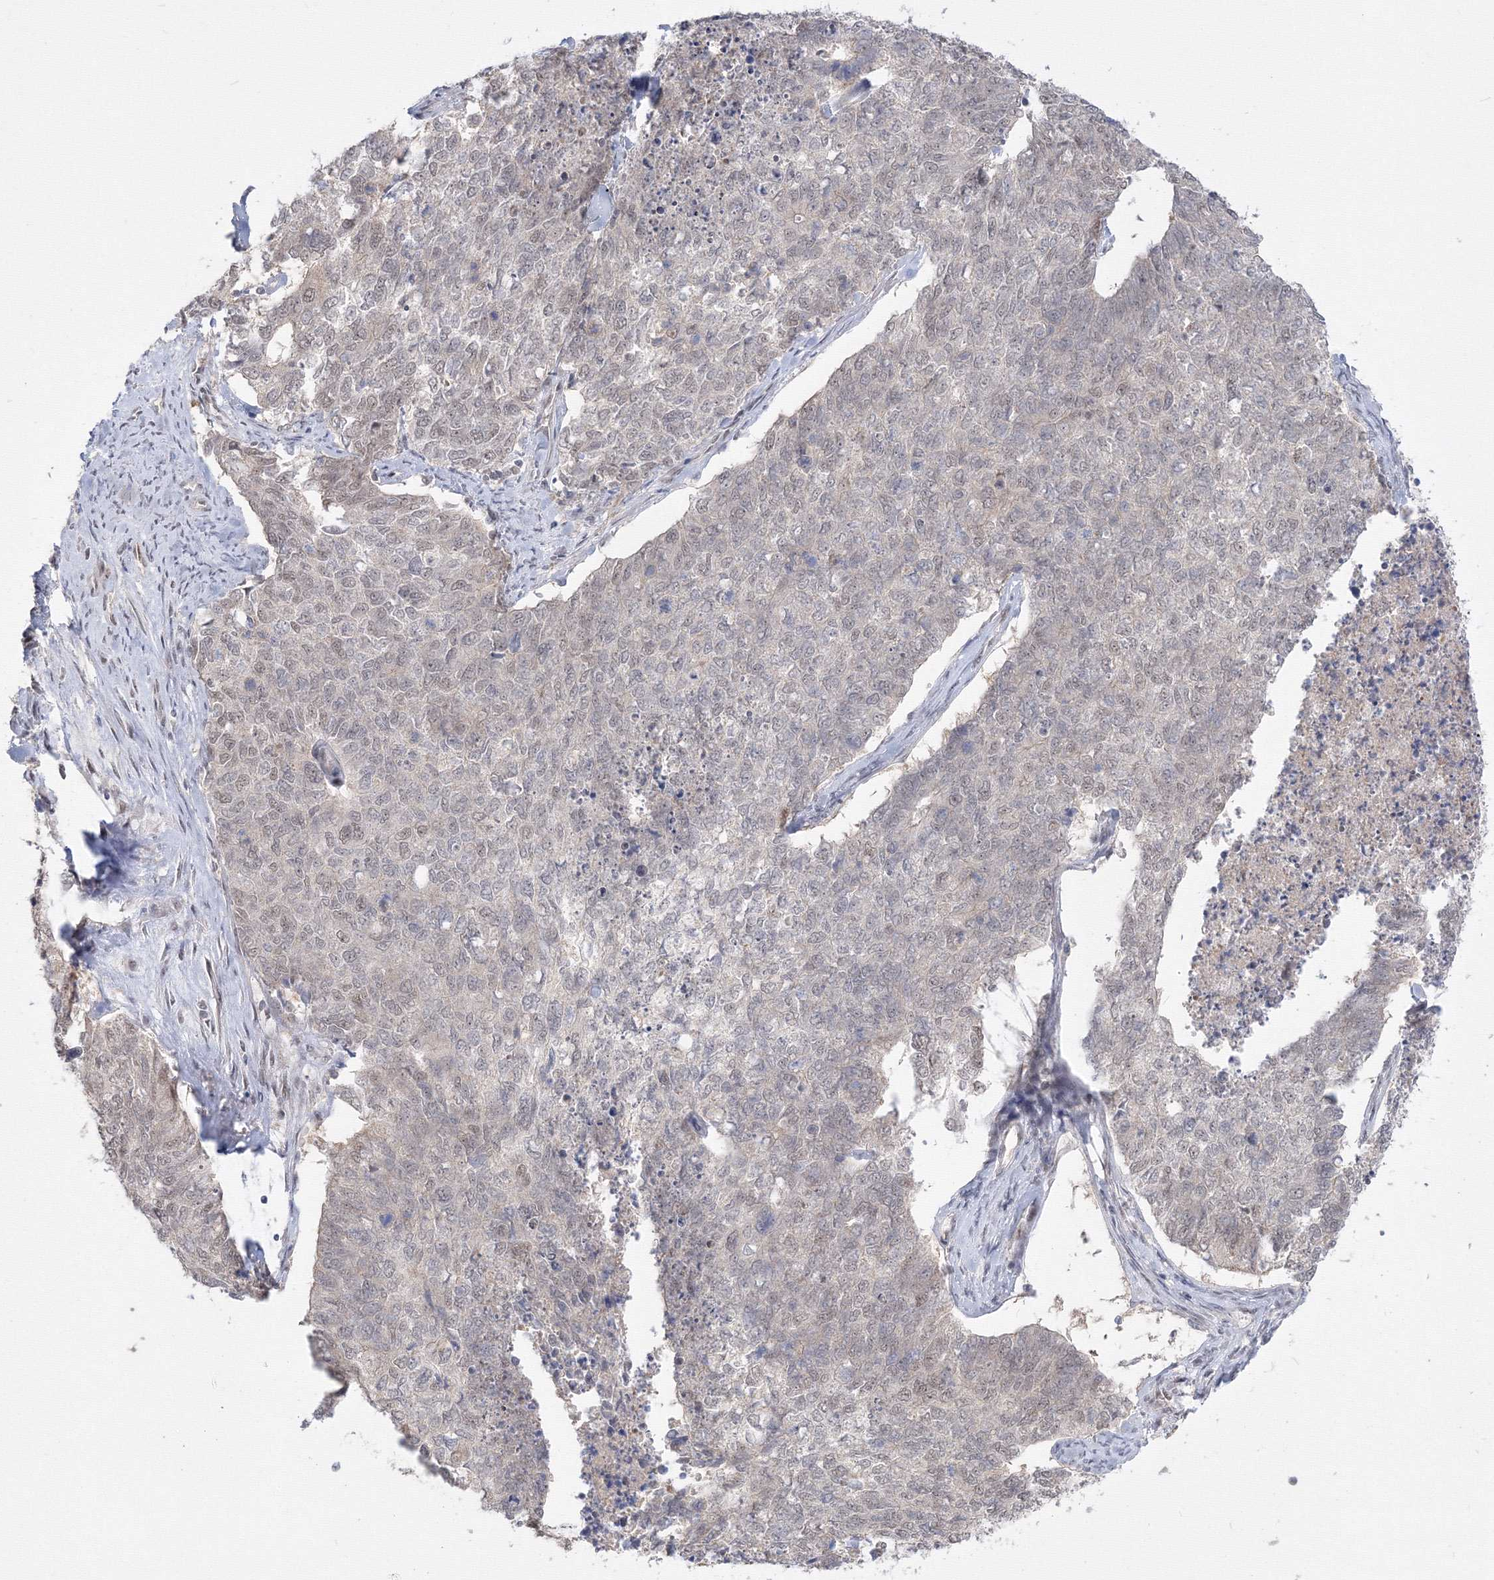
{"staining": {"intensity": "negative", "quantity": "none", "location": "none"}, "tissue": "cervical cancer", "cell_type": "Tumor cells", "image_type": "cancer", "snomed": [{"axis": "morphology", "description": "Squamous cell carcinoma, NOS"}, {"axis": "topography", "description": "Cervix"}], "caption": "High magnification brightfield microscopy of squamous cell carcinoma (cervical) stained with DAB (brown) and counterstained with hematoxylin (blue): tumor cells show no significant expression.", "gene": "COPS4", "patient": {"sex": "female", "age": 63}}